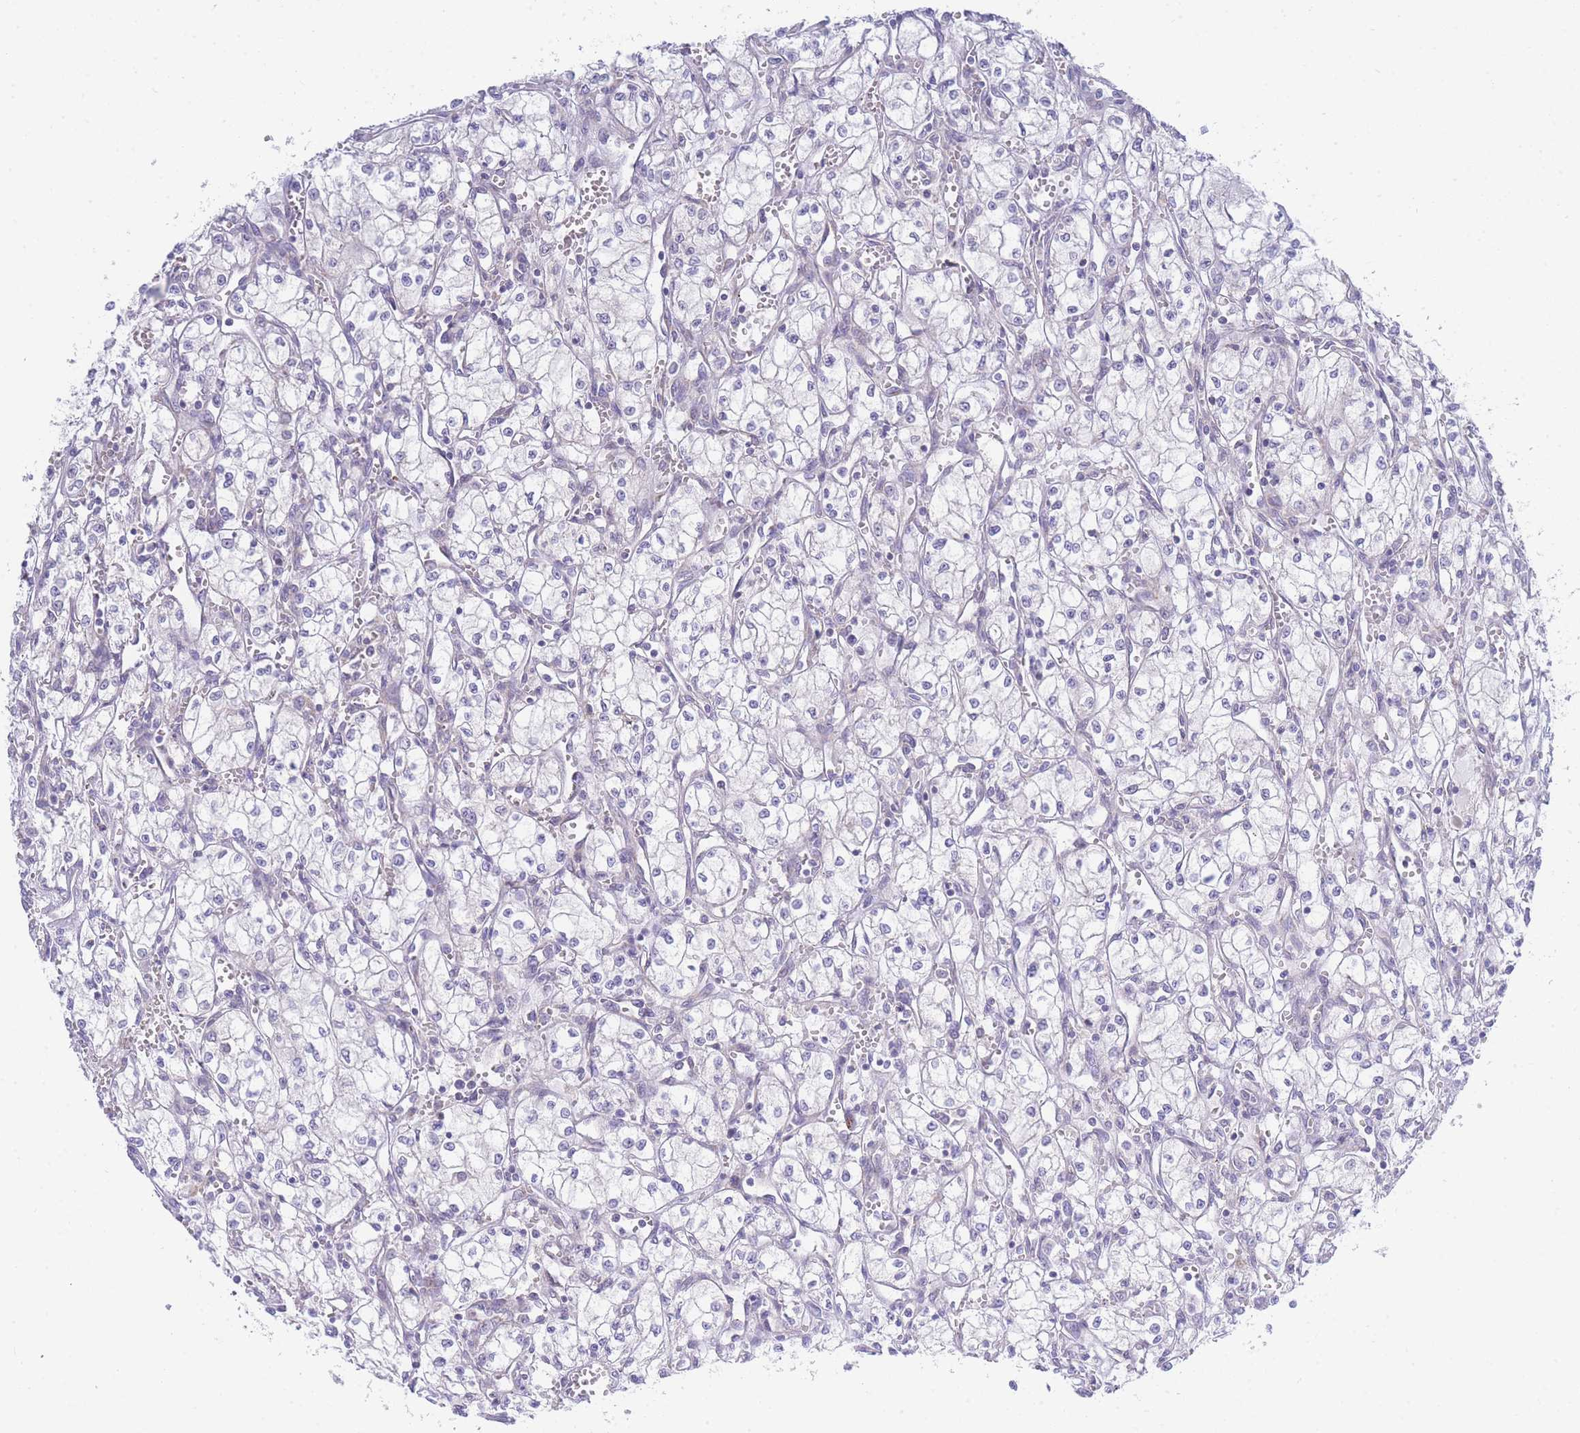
{"staining": {"intensity": "negative", "quantity": "none", "location": "none"}, "tissue": "renal cancer", "cell_type": "Tumor cells", "image_type": "cancer", "snomed": [{"axis": "morphology", "description": "Adenocarcinoma, NOS"}, {"axis": "topography", "description": "Kidney"}], "caption": "Immunohistochemistry image of neoplastic tissue: renal adenocarcinoma stained with DAB shows no significant protein positivity in tumor cells.", "gene": "ZNF510", "patient": {"sex": "male", "age": 59}}